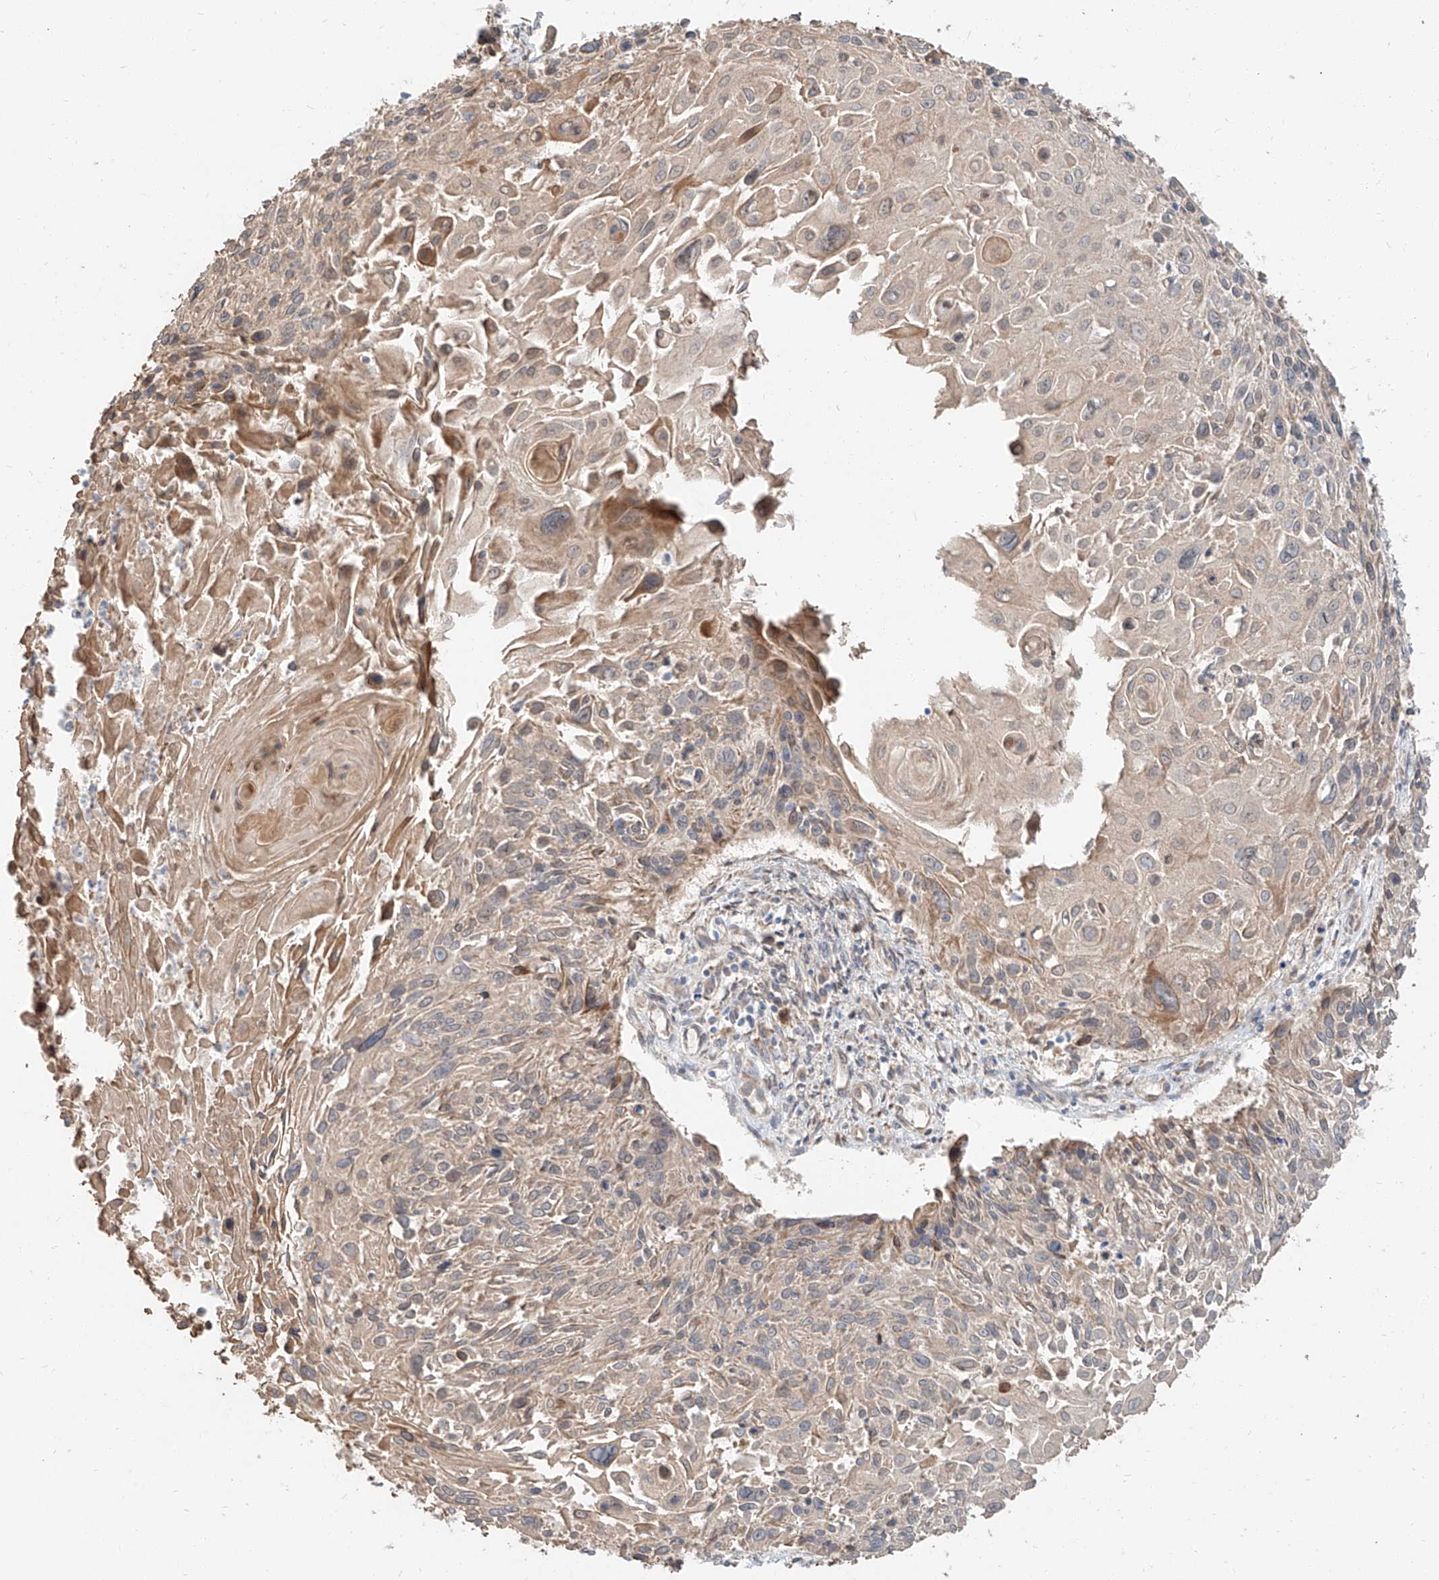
{"staining": {"intensity": "weak", "quantity": "<25%", "location": "cytoplasmic/membranous"}, "tissue": "cervical cancer", "cell_type": "Tumor cells", "image_type": "cancer", "snomed": [{"axis": "morphology", "description": "Squamous cell carcinoma, NOS"}, {"axis": "topography", "description": "Cervix"}], "caption": "A histopathology image of cervical cancer stained for a protein reveals no brown staining in tumor cells.", "gene": "STX19", "patient": {"sex": "female", "age": 51}}